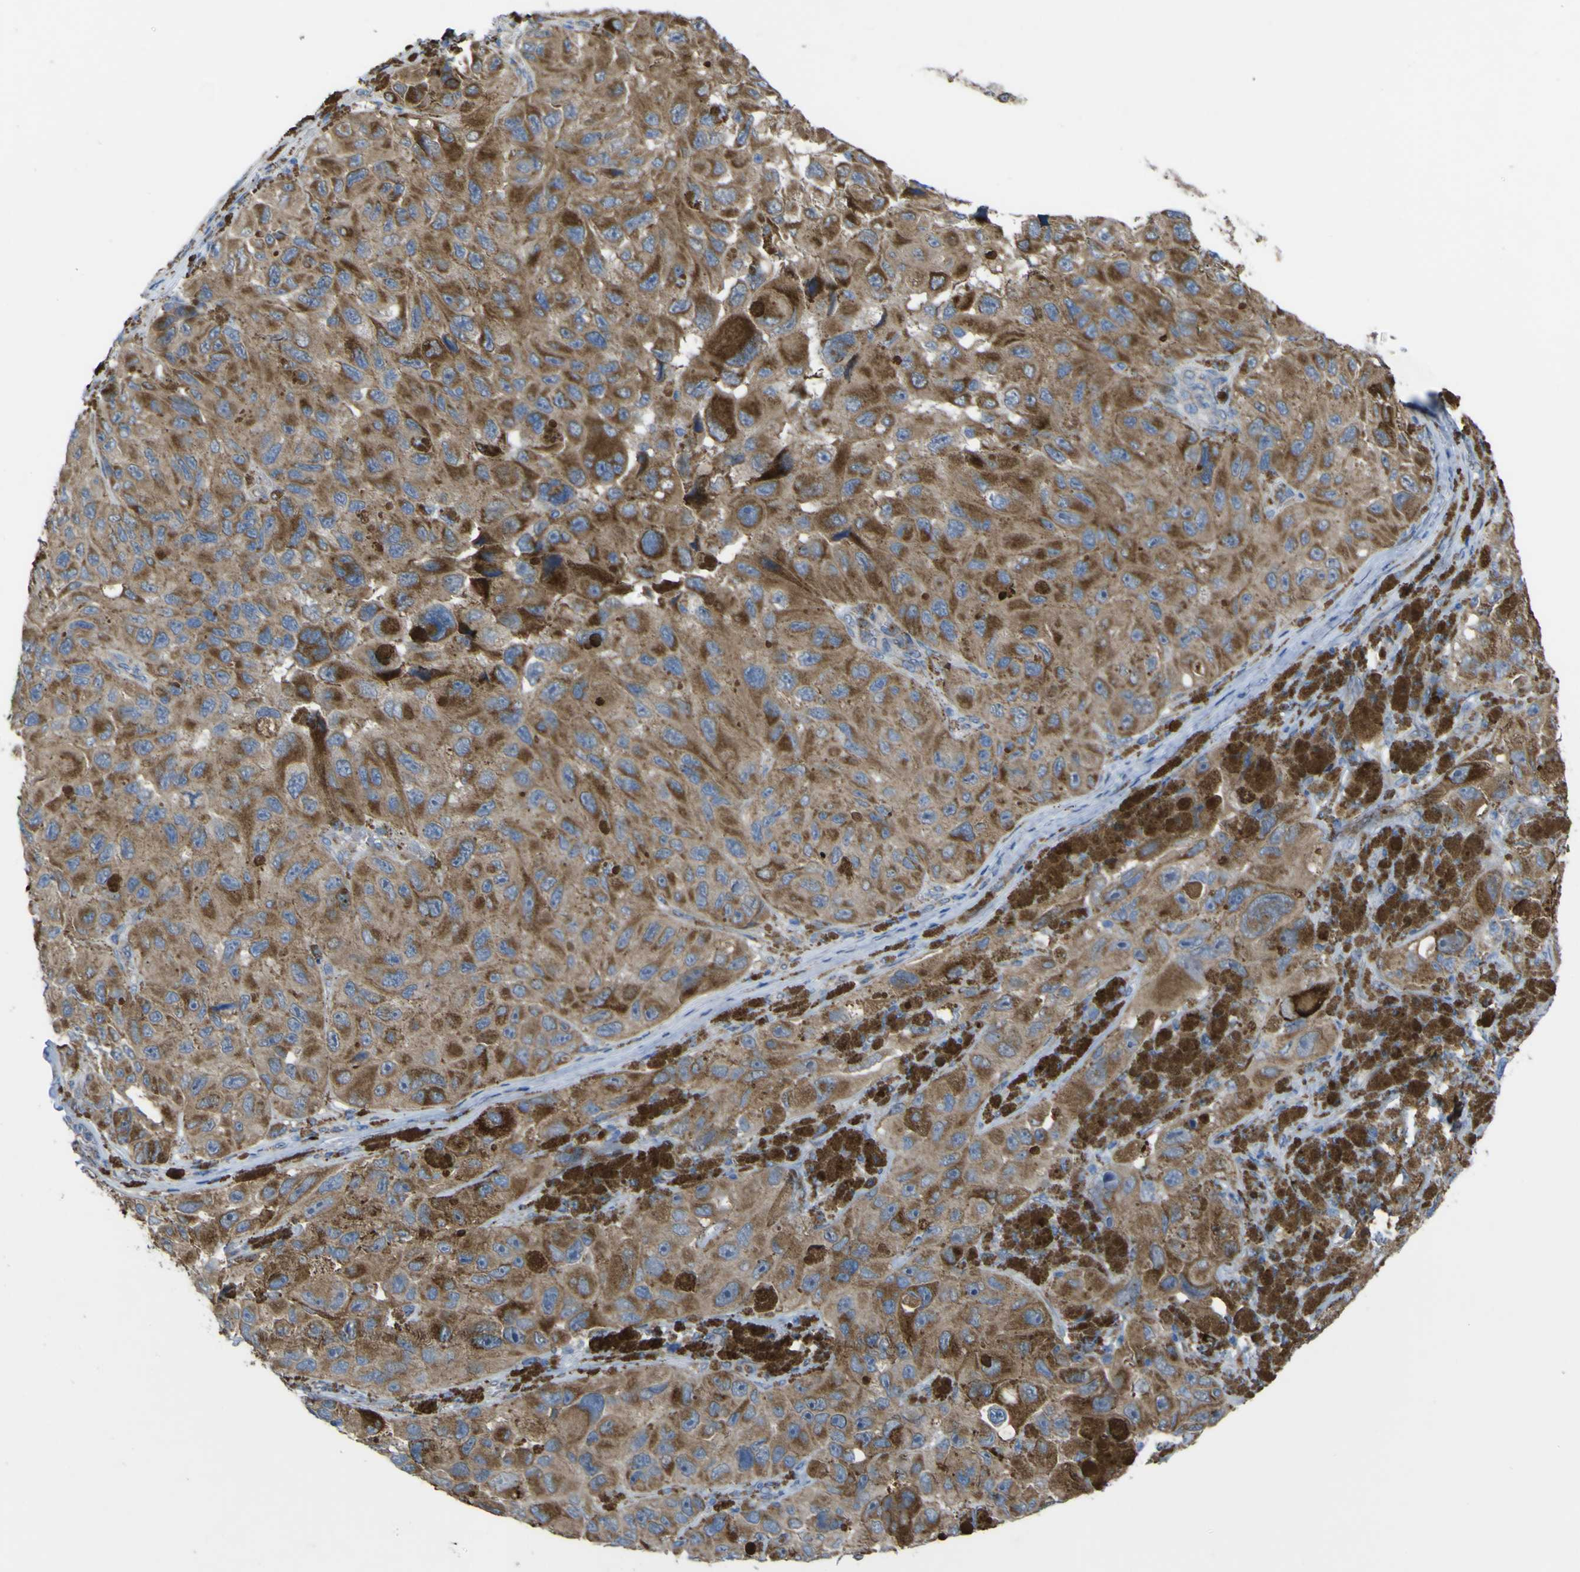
{"staining": {"intensity": "moderate", "quantity": ">75%", "location": "cytoplasmic/membranous"}, "tissue": "melanoma", "cell_type": "Tumor cells", "image_type": "cancer", "snomed": [{"axis": "morphology", "description": "Malignant melanoma, NOS"}, {"axis": "topography", "description": "Skin"}], "caption": "Immunohistochemistry staining of melanoma, which demonstrates medium levels of moderate cytoplasmic/membranous positivity in approximately >75% of tumor cells indicating moderate cytoplasmic/membranous protein expression. The staining was performed using DAB (brown) for protein detection and nuclei were counterstained in hematoxylin (blue).", "gene": "CST3", "patient": {"sex": "female", "age": 73}}